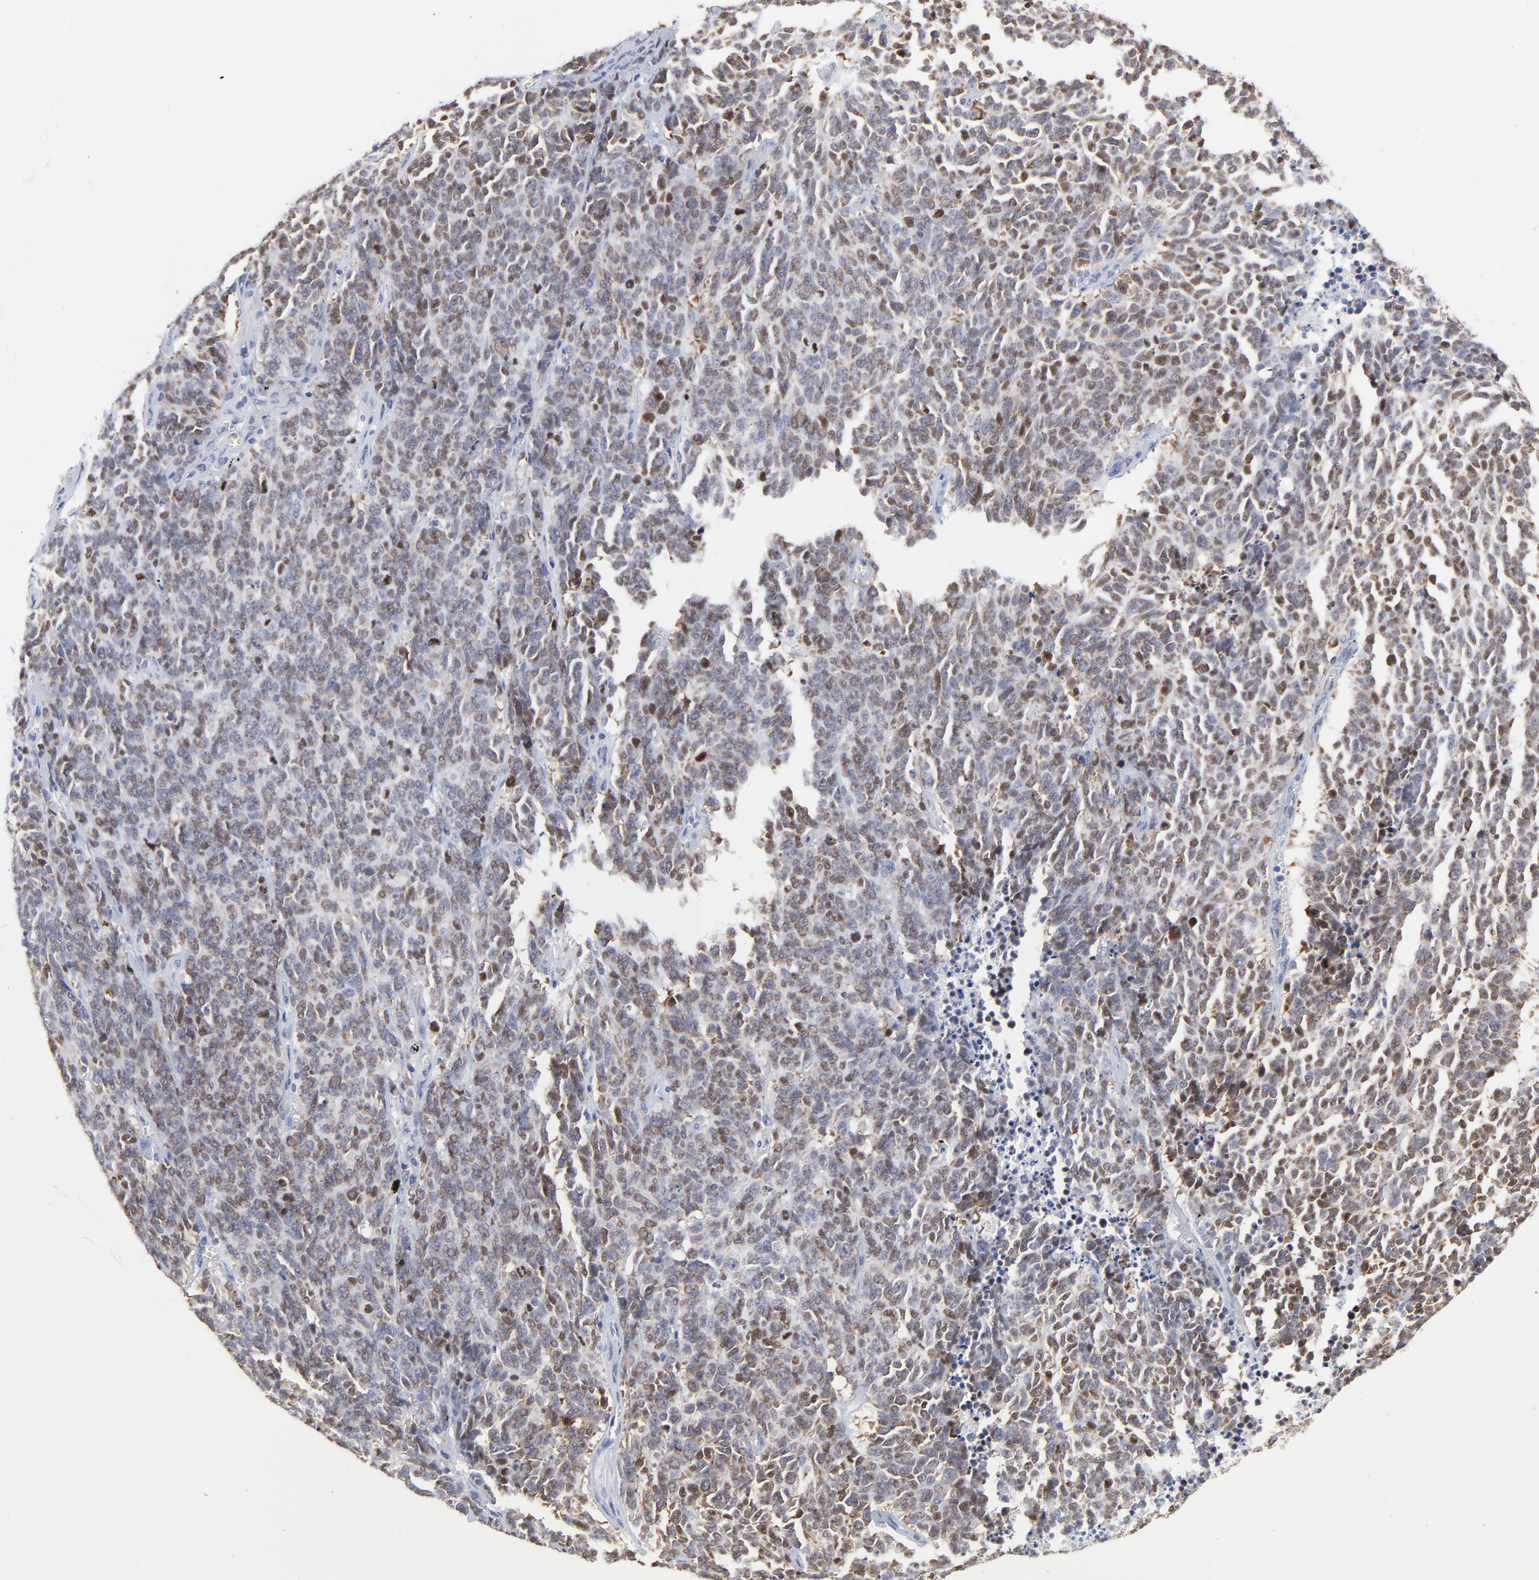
{"staining": {"intensity": "weak", "quantity": "25%-75%", "location": "cytoplasmic/membranous,nuclear"}, "tissue": "lung cancer", "cell_type": "Tumor cells", "image_type": "cancer", "snomed": [{"axis": "morphology", "description": "Neoplasm, malignant, NOS"}, {"axis": "topography", "description": "Lung"}], "caption": "Immunohistochemical staining of lung cancer reveals low levels of weak cytoplasmic/membranous and nuclear expression in about 25%-75% of tumor cells.", "gene": "NCAPH", "patient": {"sex": "female", "age": 58}}